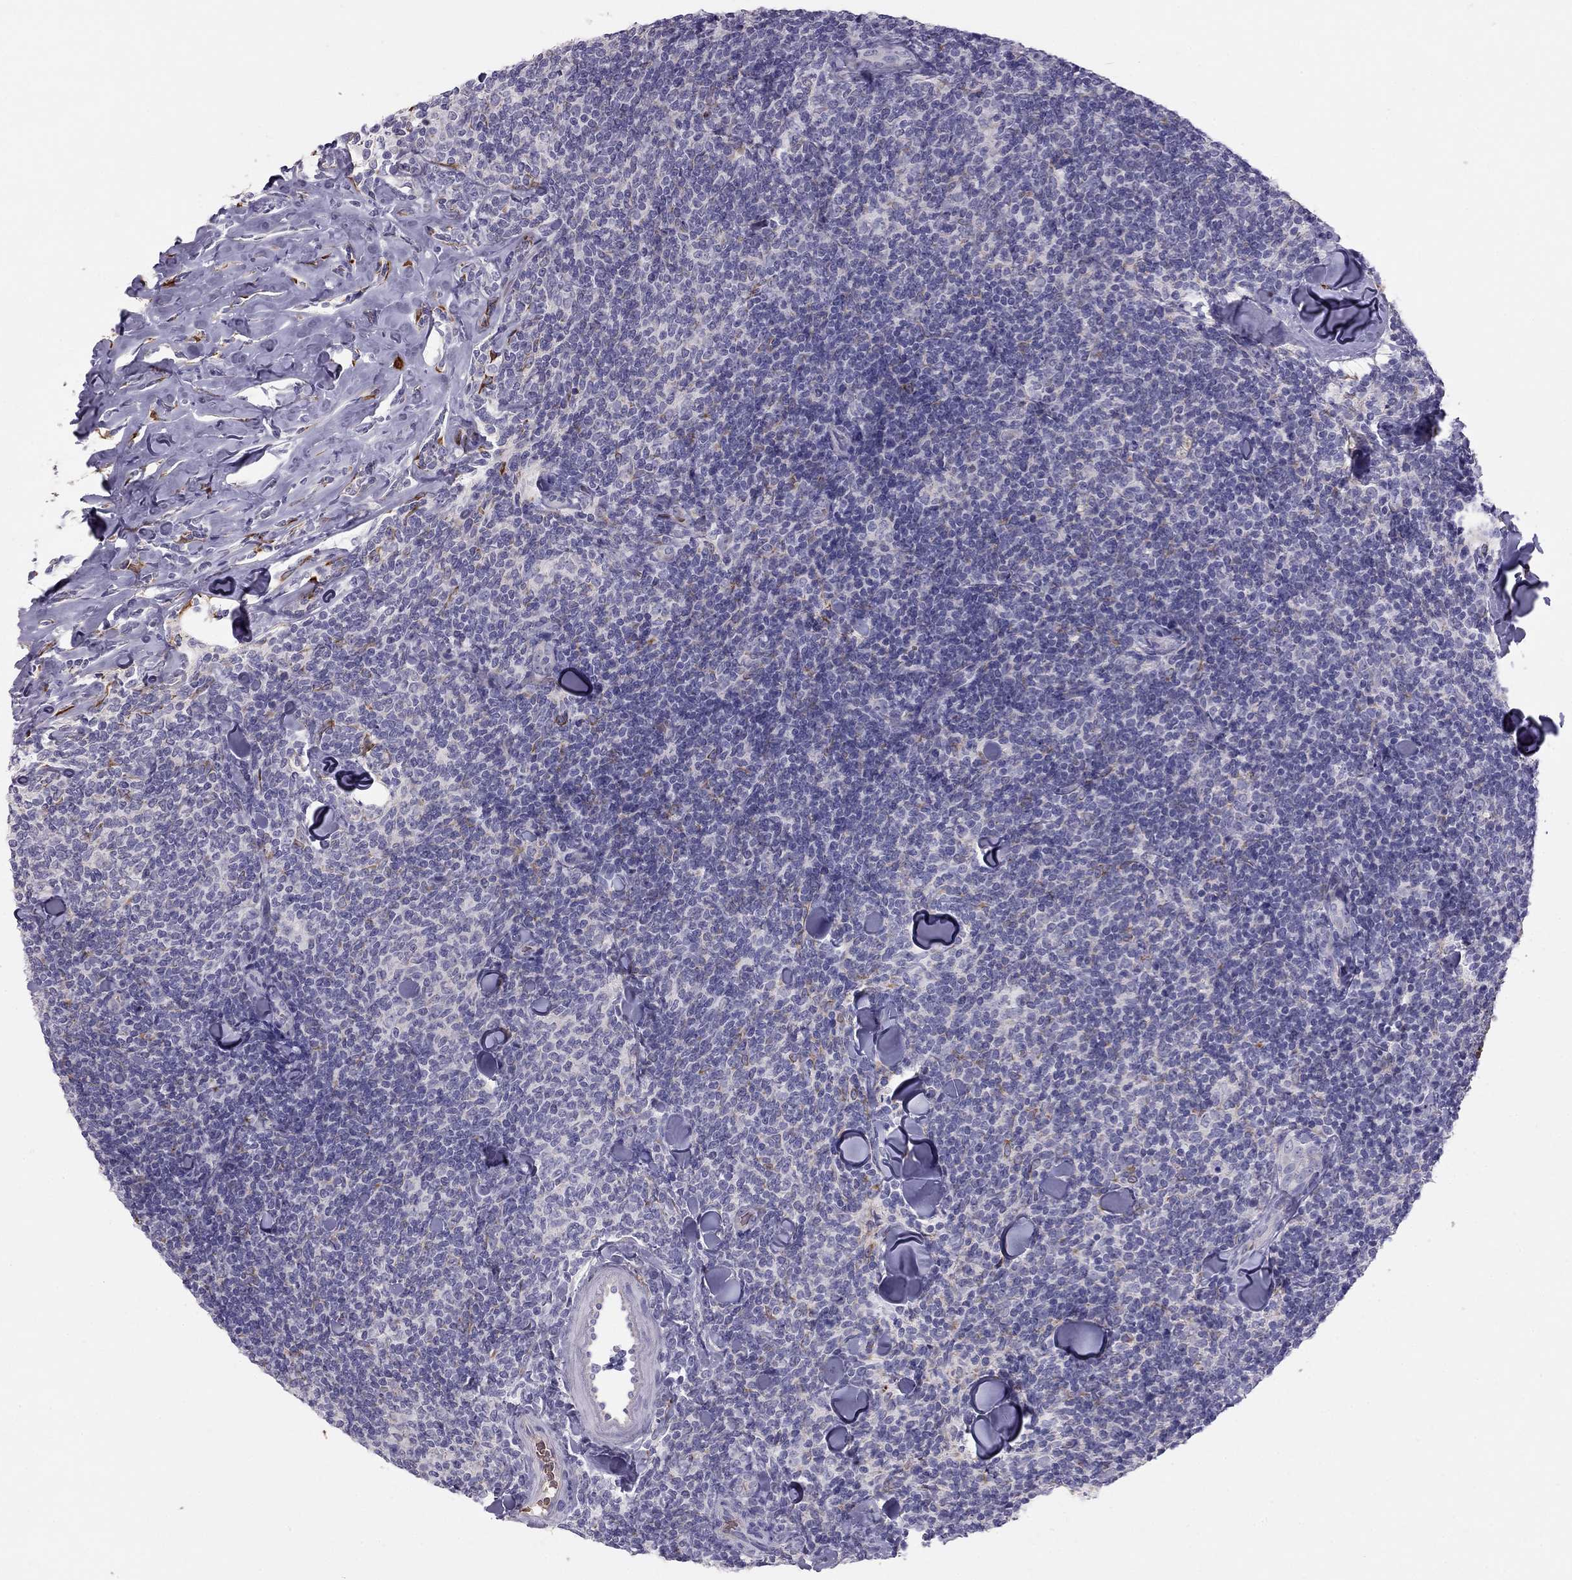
{"staining": {"intensity": "negative", "quantity": "none", "location": "none"}, "tissue": "lymphoma", "cell_type": "Tumor cells", "image_type": "cancer", "snomed": [{"axis": "morphology", "description": "Malignant lymphoma, non-Hodgkin's type, Low grade"}, {"axis": "topography", "description": "Lymph node"}], "caption": "The IHC histopathology image has no significant staining in tumor cells of lymphoma tissue.", "gene": "RHD", "patient": {"sex": "female", "age": 56}}